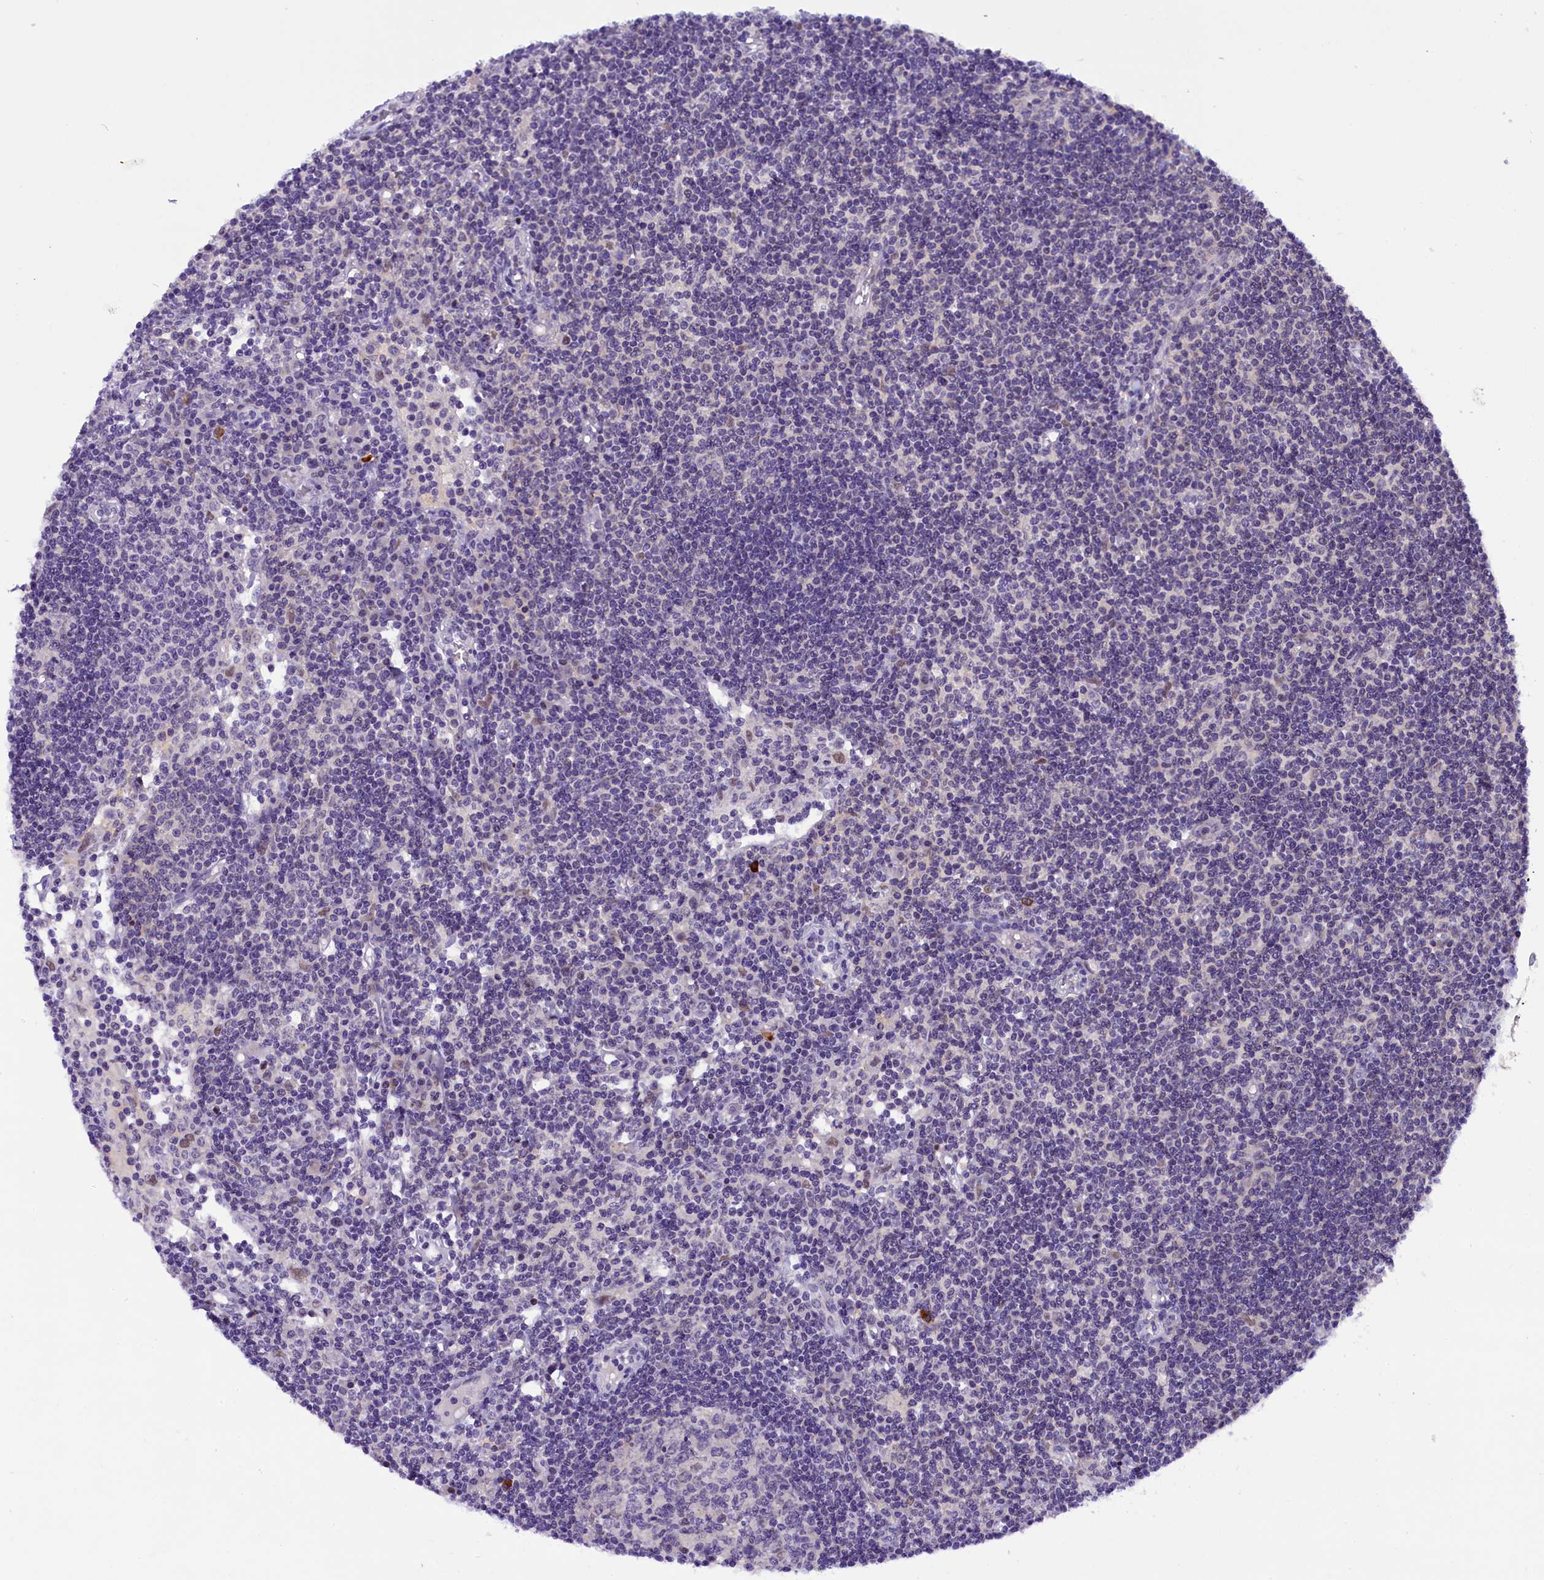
{"staining": {"intensity": "negative", "quantity": "none", "location": "none"}, "tissue": "lymph node", "cell_type": "Germinal center cells", "image_type": "normal", "snomed": [{"axis": "morphology", "description": "Normal tissue, NOS"}, {"axis": "topography", "description": "Lymph node"}], "caption": "A high-resolution histopathology image shows IHC staining of unremarkable lymph node, which demonstrates no significant positivity in germinal center cells.", "gene": "IQCN", "patient": {"sex": "female", "age": 55}}